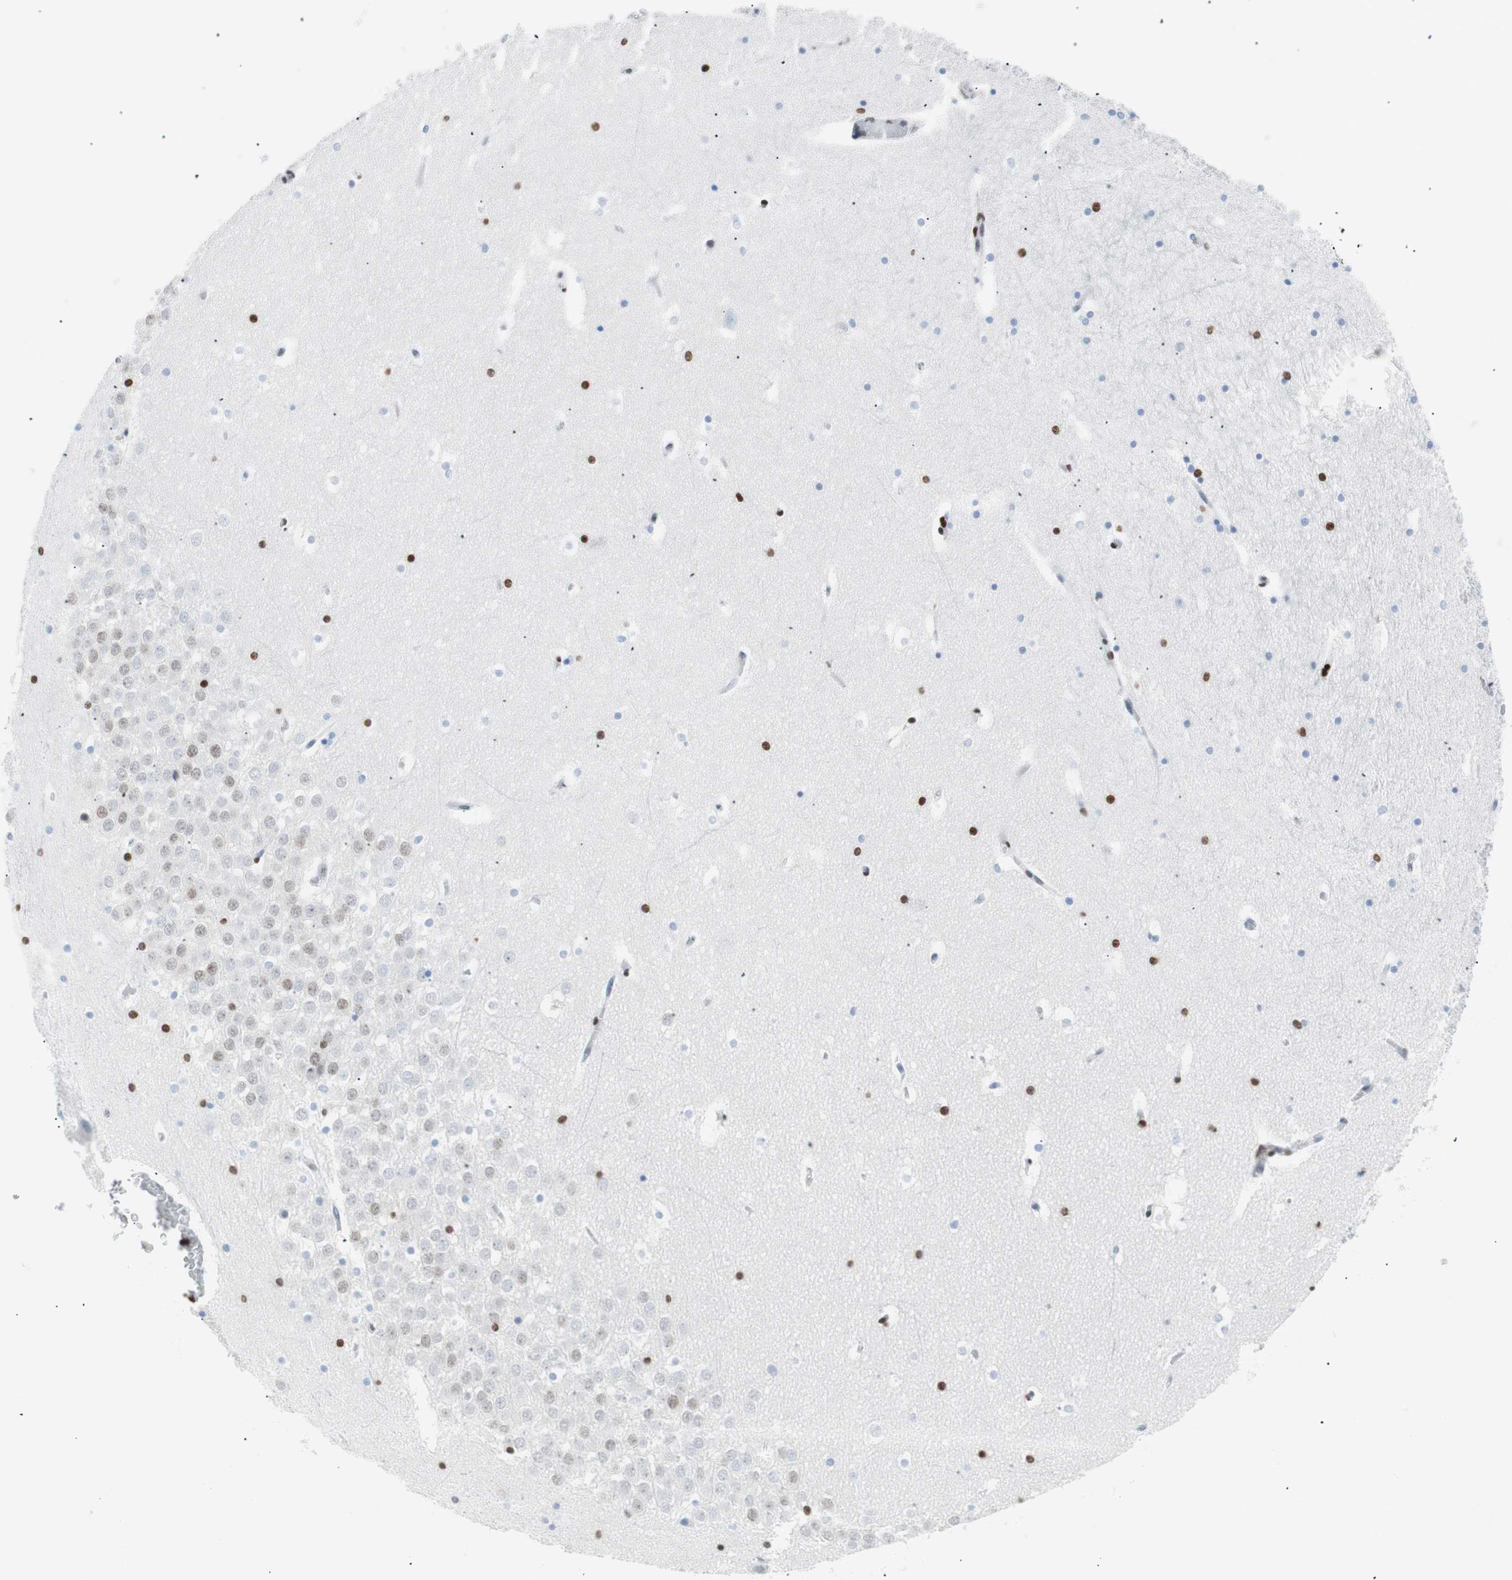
{"staining": {"intensity": "moderate", "quantity": "<25%", "location": "nuclear"}, "tissue": "hippocampus", "cell_type": "Glial cells", "image_type": "normal", "snomed": [{"axis": "morphology", "description": "Normal tissue, NOS"}, {"axis": "topography", "description": "Hippocampus"}], "caption": "Hippocampus stained for a protein demonstrates moderate nuclear positivity in glial cells. The staining was performed using DAB (3,3'-diaminobenzidine) to visualize the protein expression in brown, while the nuclei were stained in blue with hematoxylin (Magnification: 20x).", "gene": "CEBPB", "patient": {"sex": "male", "age": 45}}